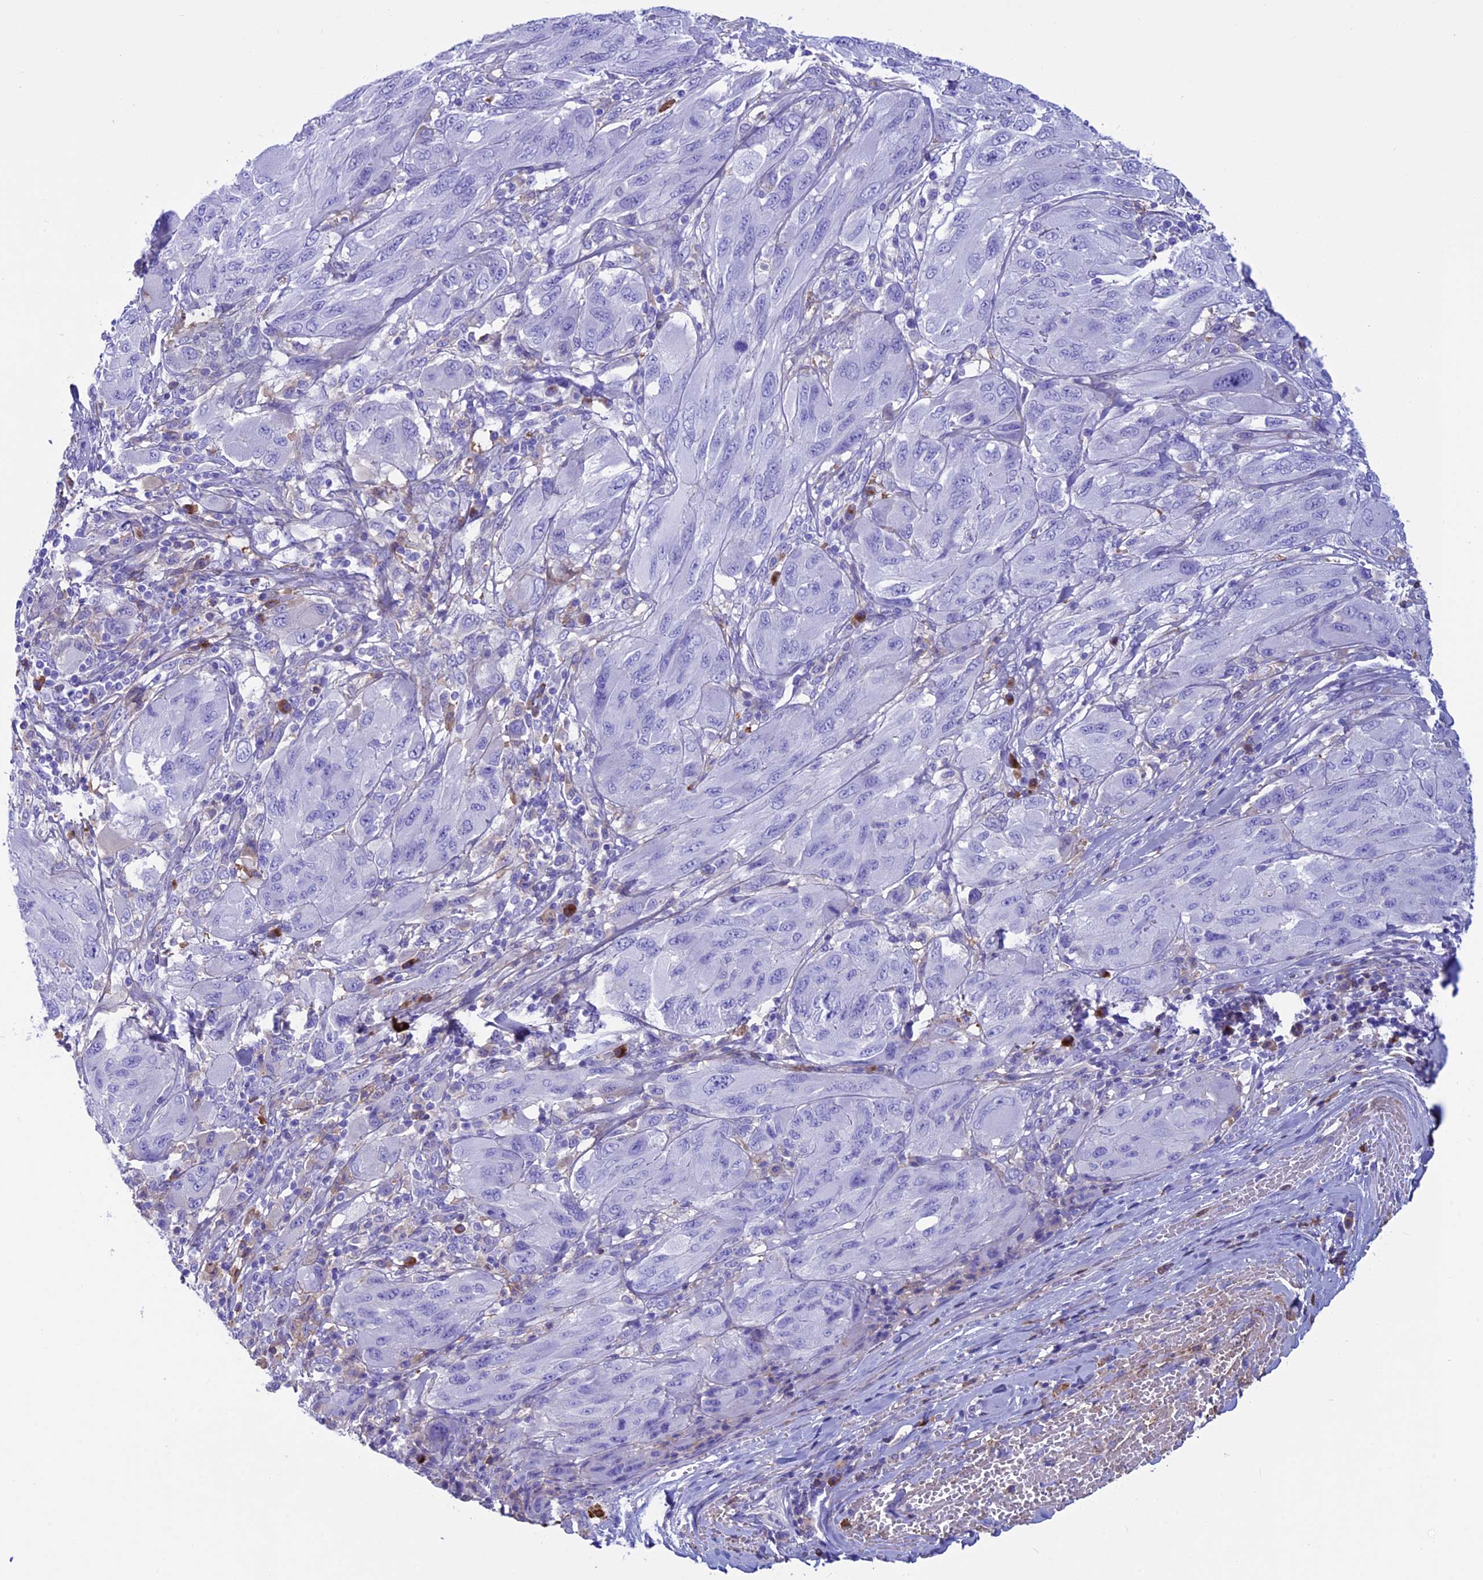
{"staining": {"intensity": "negative", "quantity": "none", "location": "none"}, "tissue": "melanoma", "cell_type": "Tumor cells", "image_type": "cancer", "snomed": [{"axis": "morphology", "description": "Malignant melanoma, NOS"}, {"axis": "topography", "description": "Skin"}], "caption": "Immunohistochemistry micrograph of neoplastic tissue: malignant melanoma stained with DAB demonstrates no significant protein expression in tumor cells.", "gene": "IGSF6", "patient": {"sex": "female", "age": 91}}